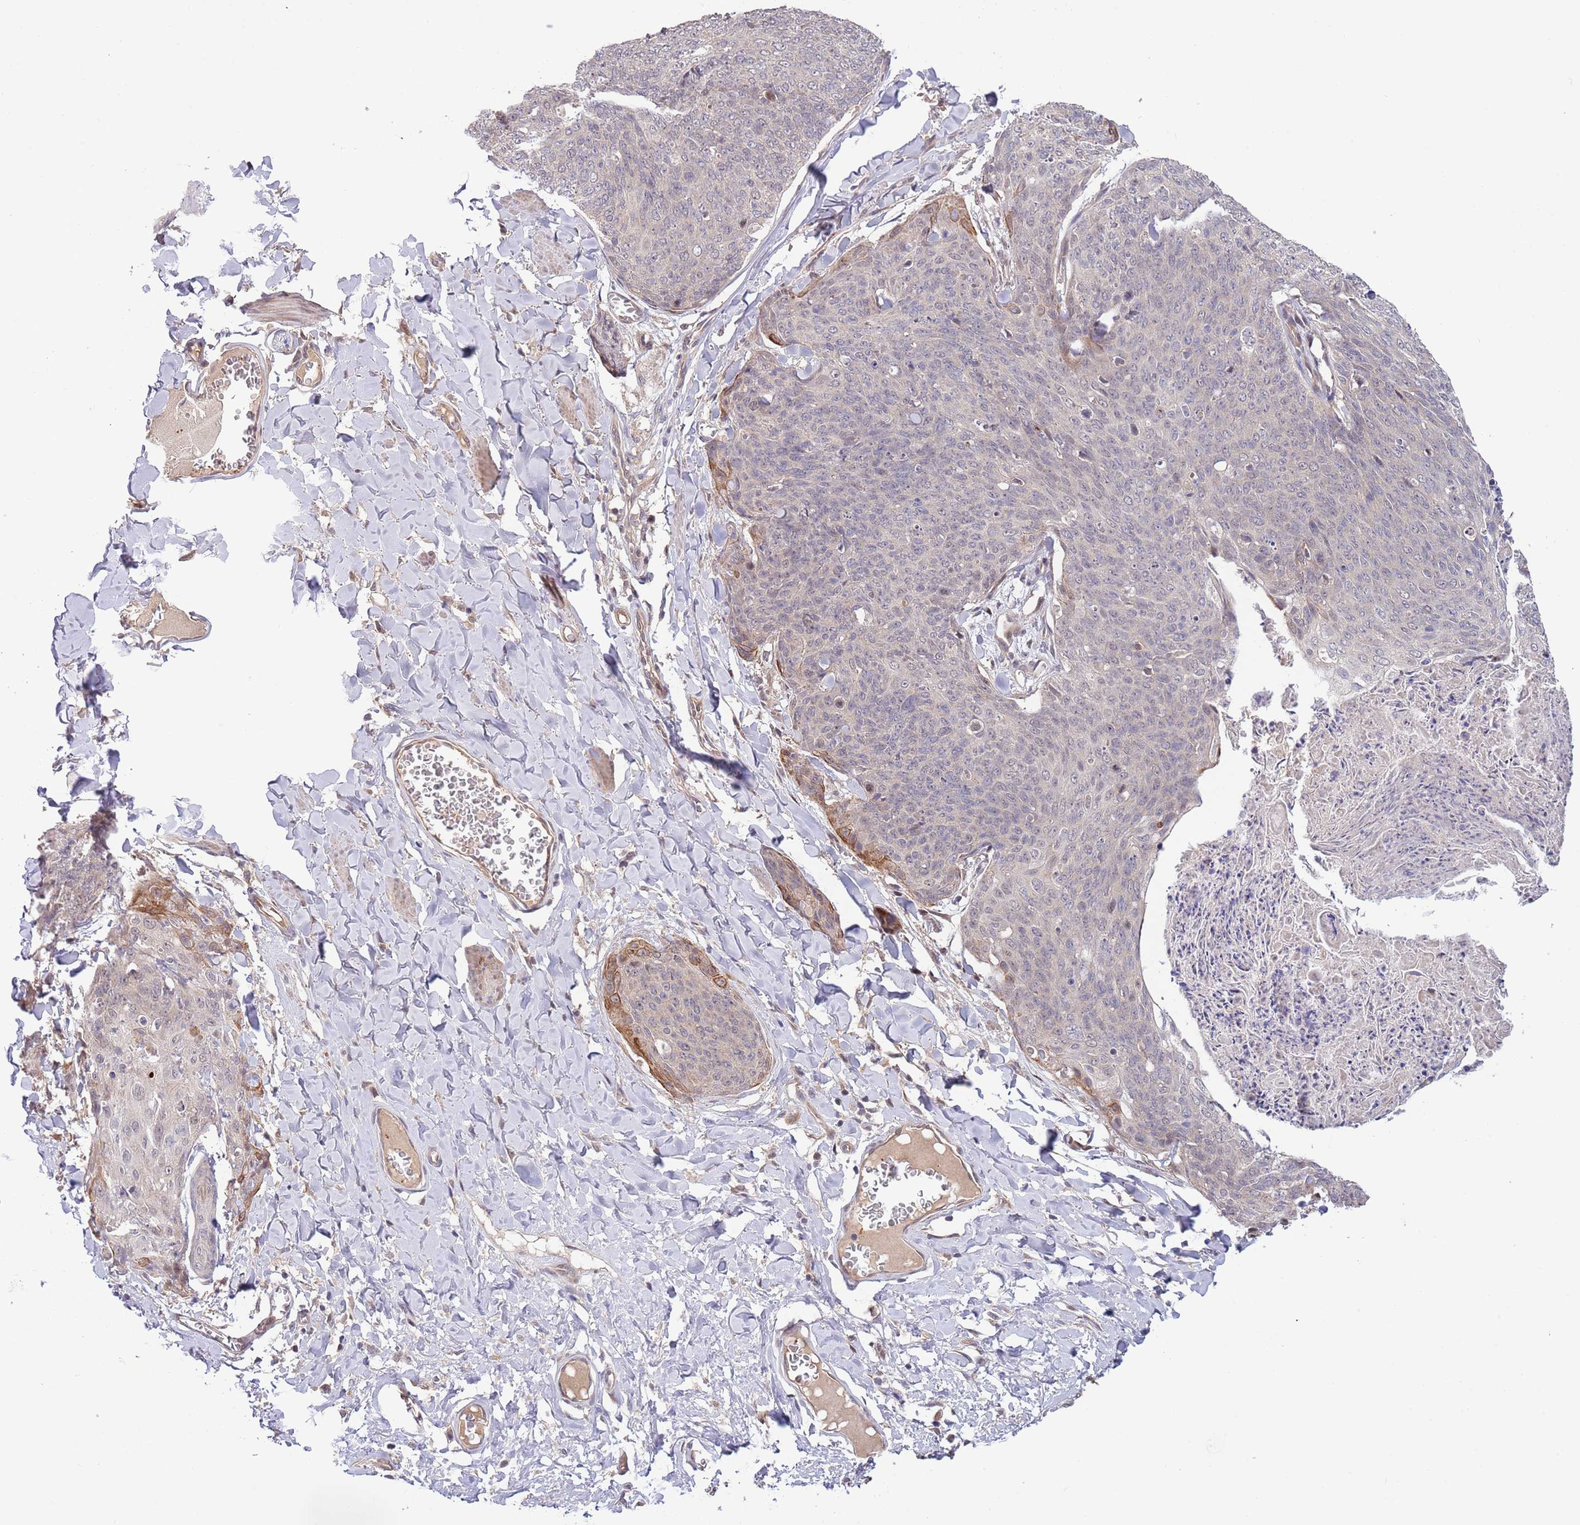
{"staining": {"intensity": "moderate", "quantity": "<25%", "location": "cytoplasmic/membranous"}, "tissue": "skin cancer", "cell_type": "Tumor cells", "image_type": "cancer", "snomed": [{"axis": "morphology", "description": "Squamous cell carcinoma, NOS"}, {"axis": "topography", "description": "Skin"}, {"axis": "topography", "description": "Vulva"}], "caption": "The micrograph demonstrates immunohistochemical staining of skin cancer. There is moderate cytoplasmic/membranous positivity is present in approximately <25% of tumor cells.", "gene": "PRR16", "patient": {"sex": "female", "age": 85}}